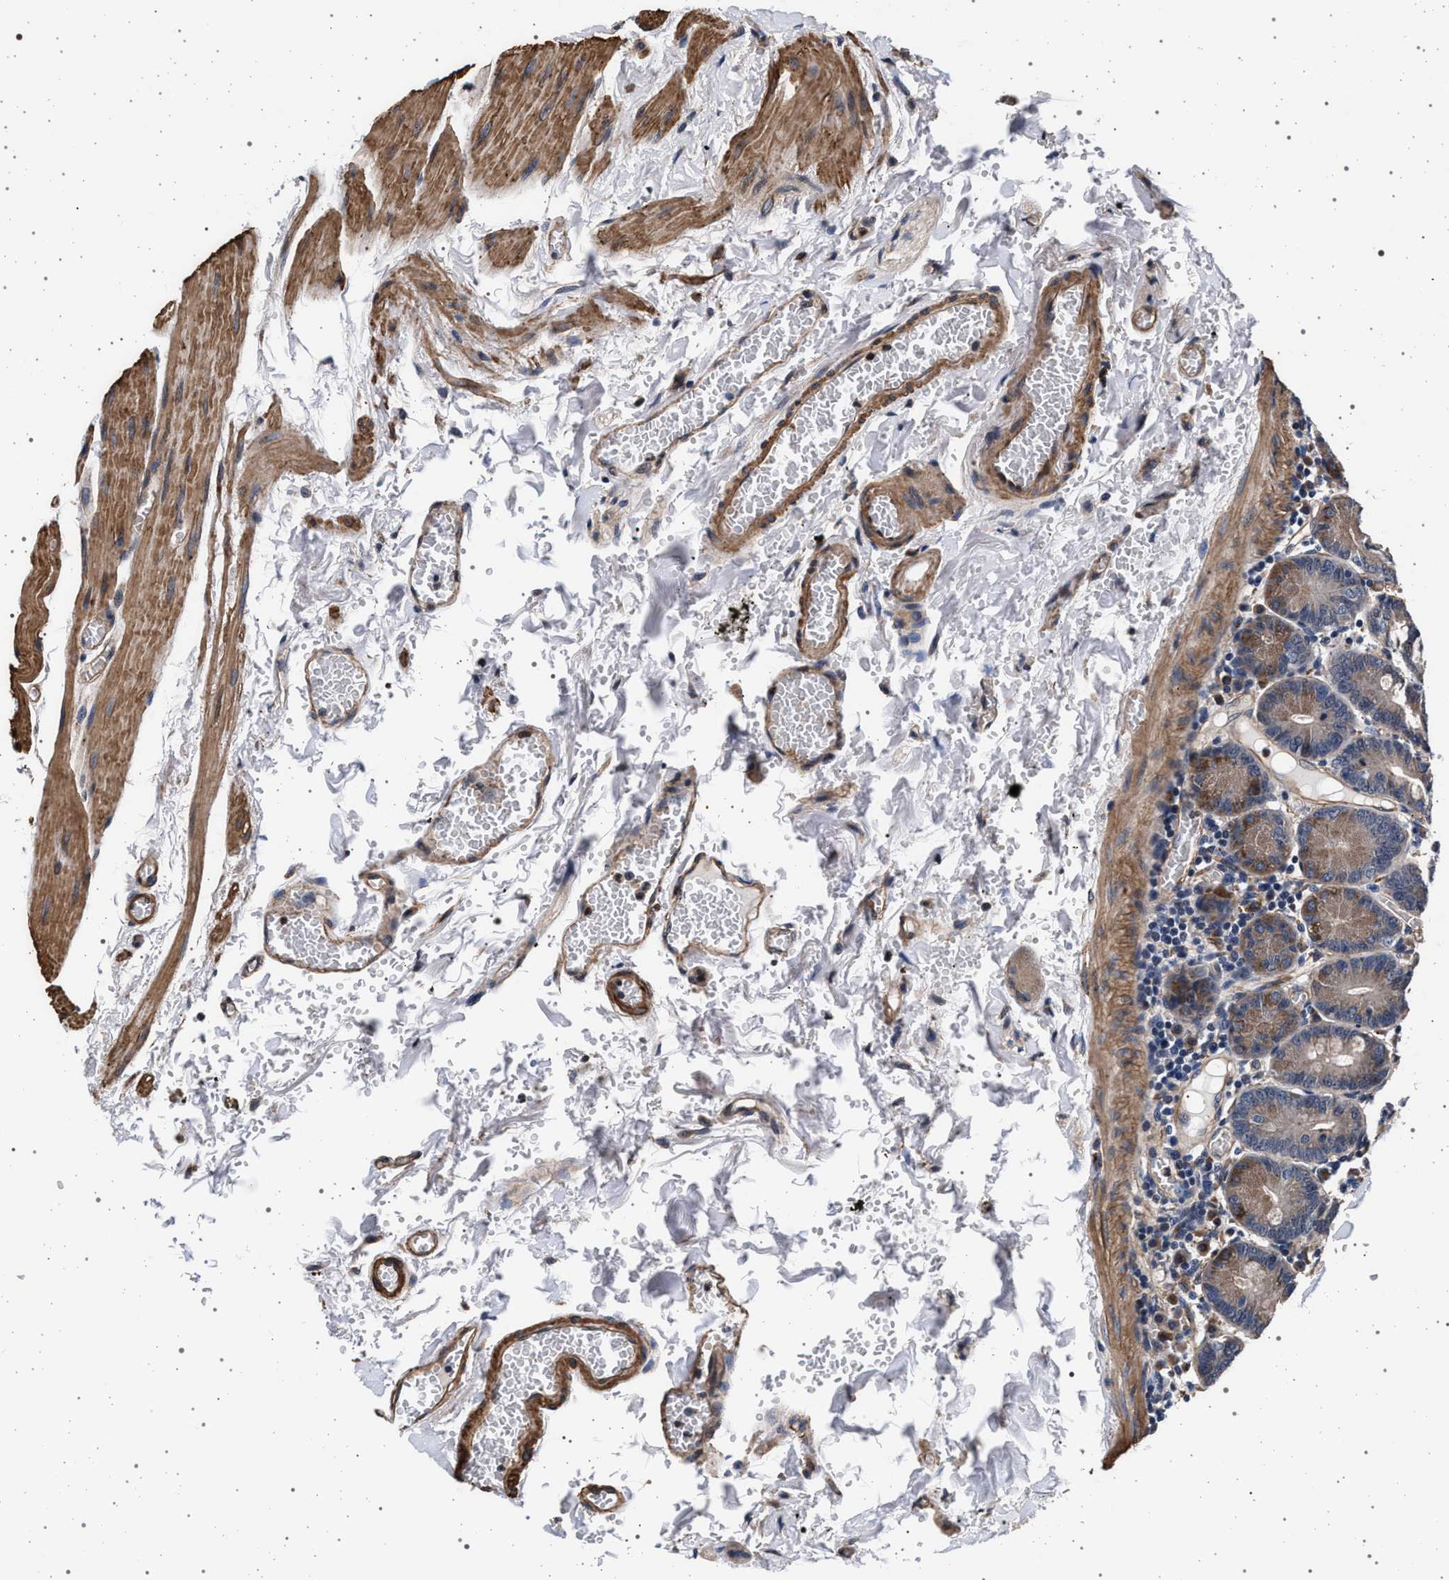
{"staining": {"intensity": "moderate", "quantity": ">75%", "location": "cytoplasmic/membranous"}, "tissue": "small intestine", "cell_type": "Glandular cells", "image_type": "normal", "snomed": [{"axis": "morphology", "description": "Normal tissue, NOS"}, {"axis": "topography", "description": "Small intestine"}], "caption": "A brown stain labels moderate cytoplasmic/membranous positivity of a protein in glandular cells of unremarkable small intestine. Immunohistochemistry stains the protein of interest in brown and the nuclei are stained blue.", "gene": "KCNK6", "patient": {"sex": "male", "age": 71}}